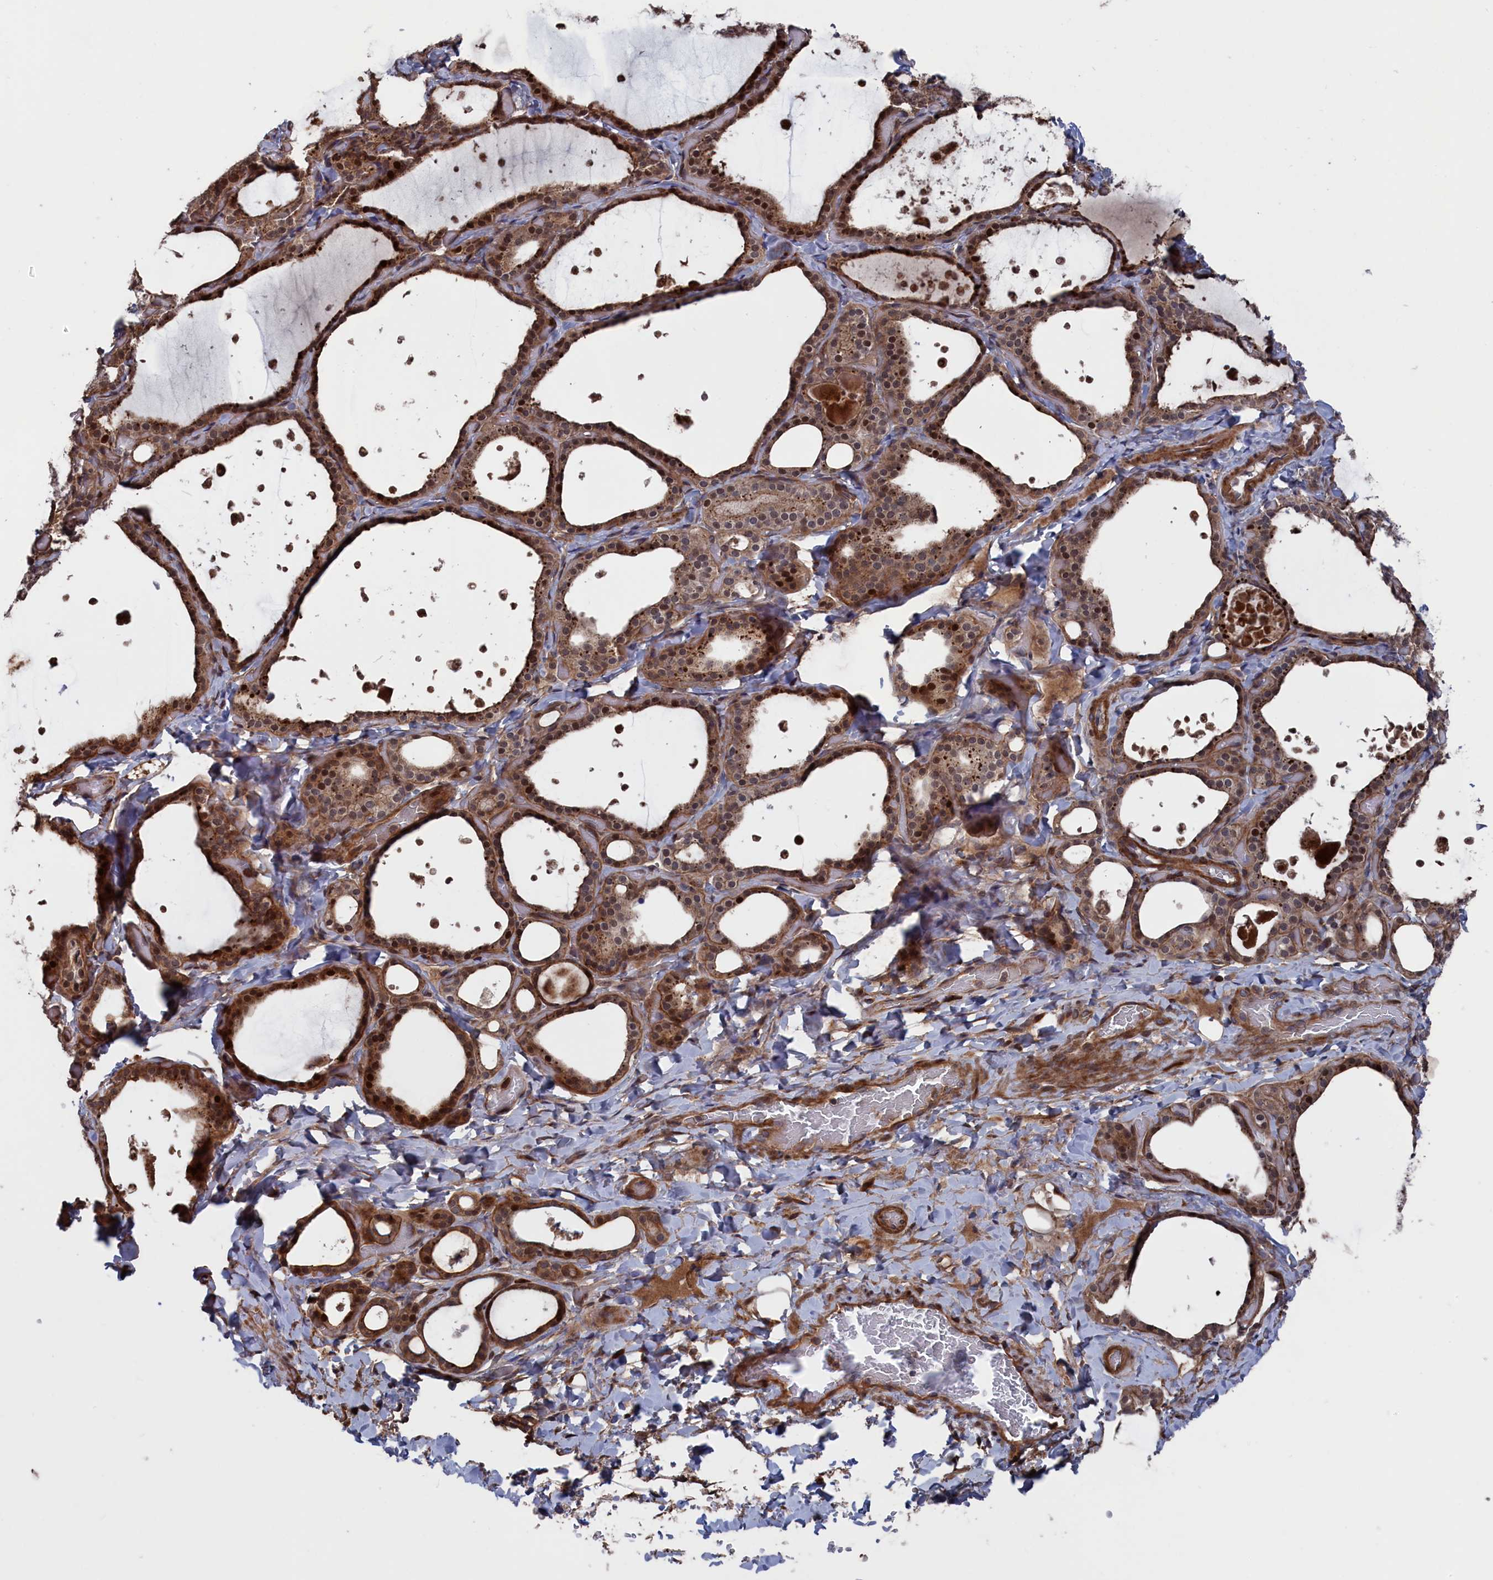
{"staining": {"intensity": "moderate", "quantity": ">75%", "location": "cytoplasmic/membranous,nuclear"}, "tissue": "thyroid gland", "cell_type": "Glandular cells", "image_type": "normal", "snomed": [{"axis": "morphology", "description": "Normal tissue, NOS"}, {"axis": "topography", "description": "Thyroid gland"}], "caption": "A photomicrograph of human thyroid gland stained for a protein shows moderate cytoplasmic/membranous,nuclear brown staining in glandular cells.", "gene": "PLA2G15", "patient": {"sex": "female", "age": 44}}